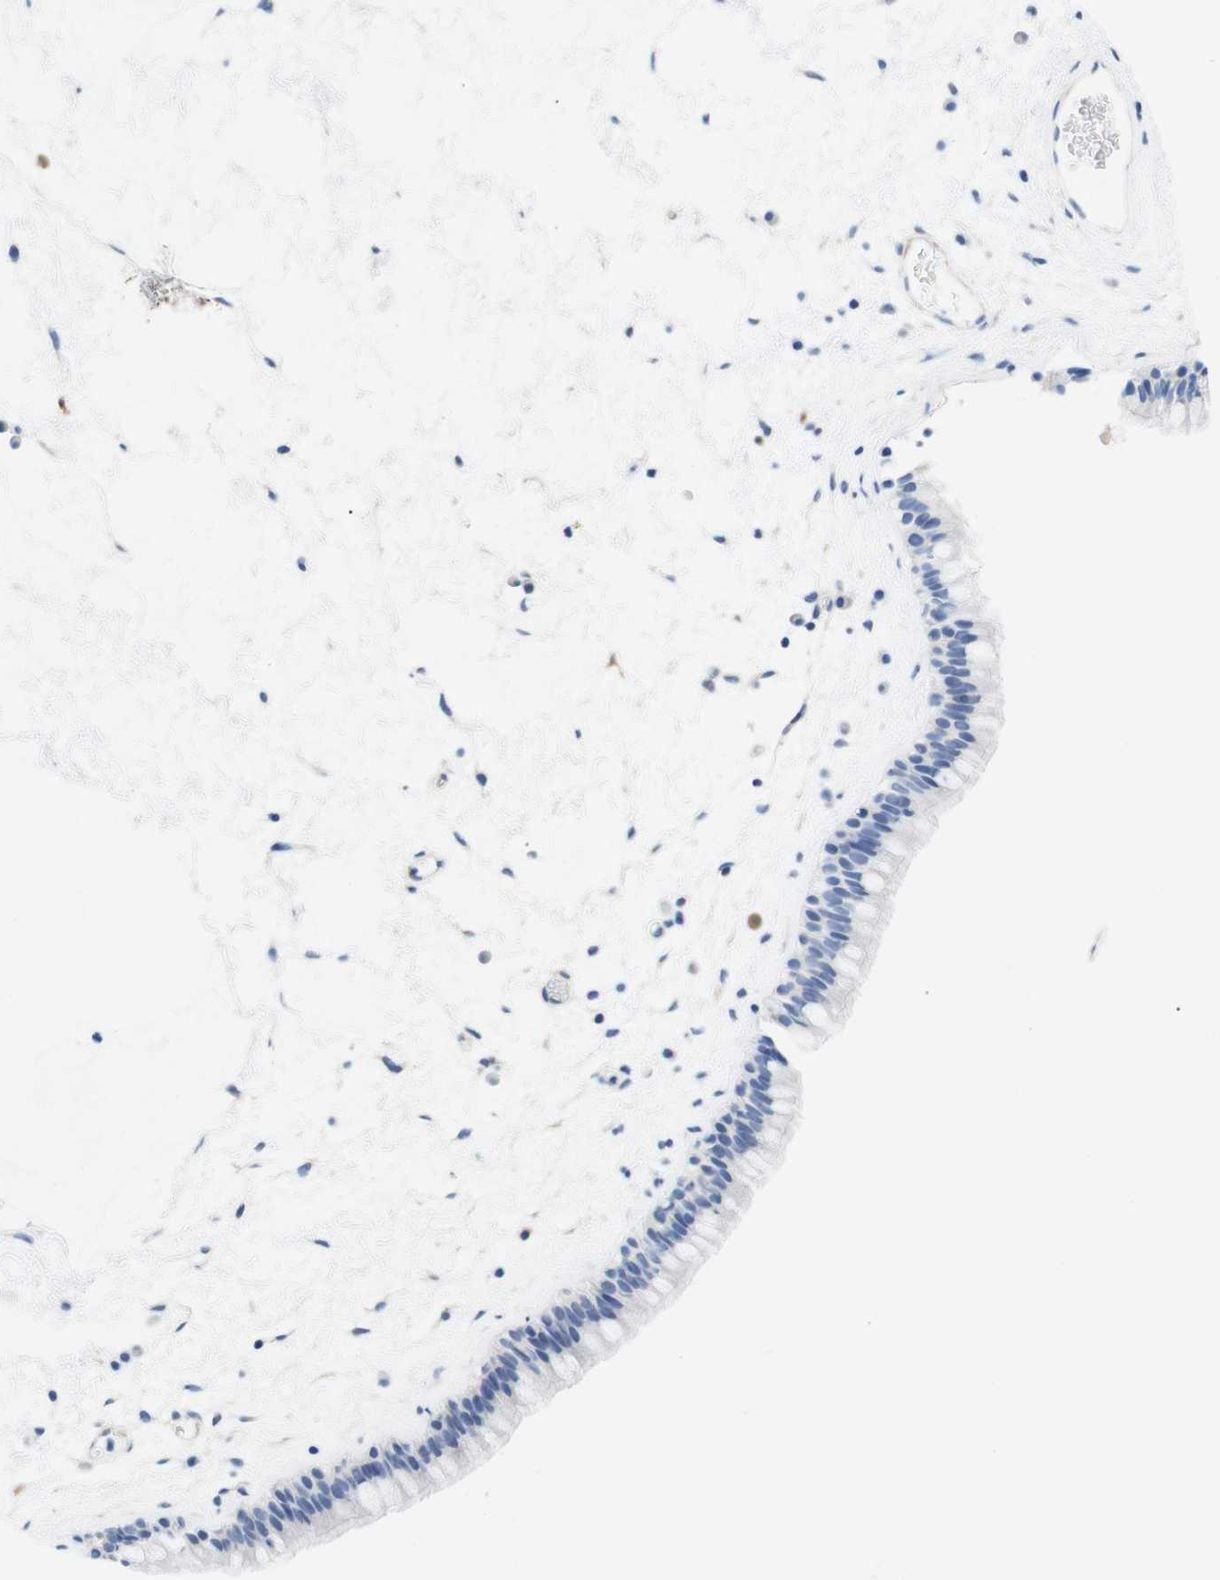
{"staining": {"intensity": "negative", "quantity": "none", "location": "none"}, "tissue": "nasopharynx", "cell_type": "Respiratory epithelial cells", "image_type": "normal", "snomed": [{"axis": "morphology", "description": "Normal tissue, NOS"}, {"axis": "morphology", "description": "Inflammation, NOS"}, {"axis": "topography", "description": "Nasopharynx"}], "caption": "DAB immunohistochemical staining of benign human nasopharynx demonstrates no significant positivity in respiratory epithelial cells.", "gene": "STMN3", "patient": {"sex": "male", "age": 48}}